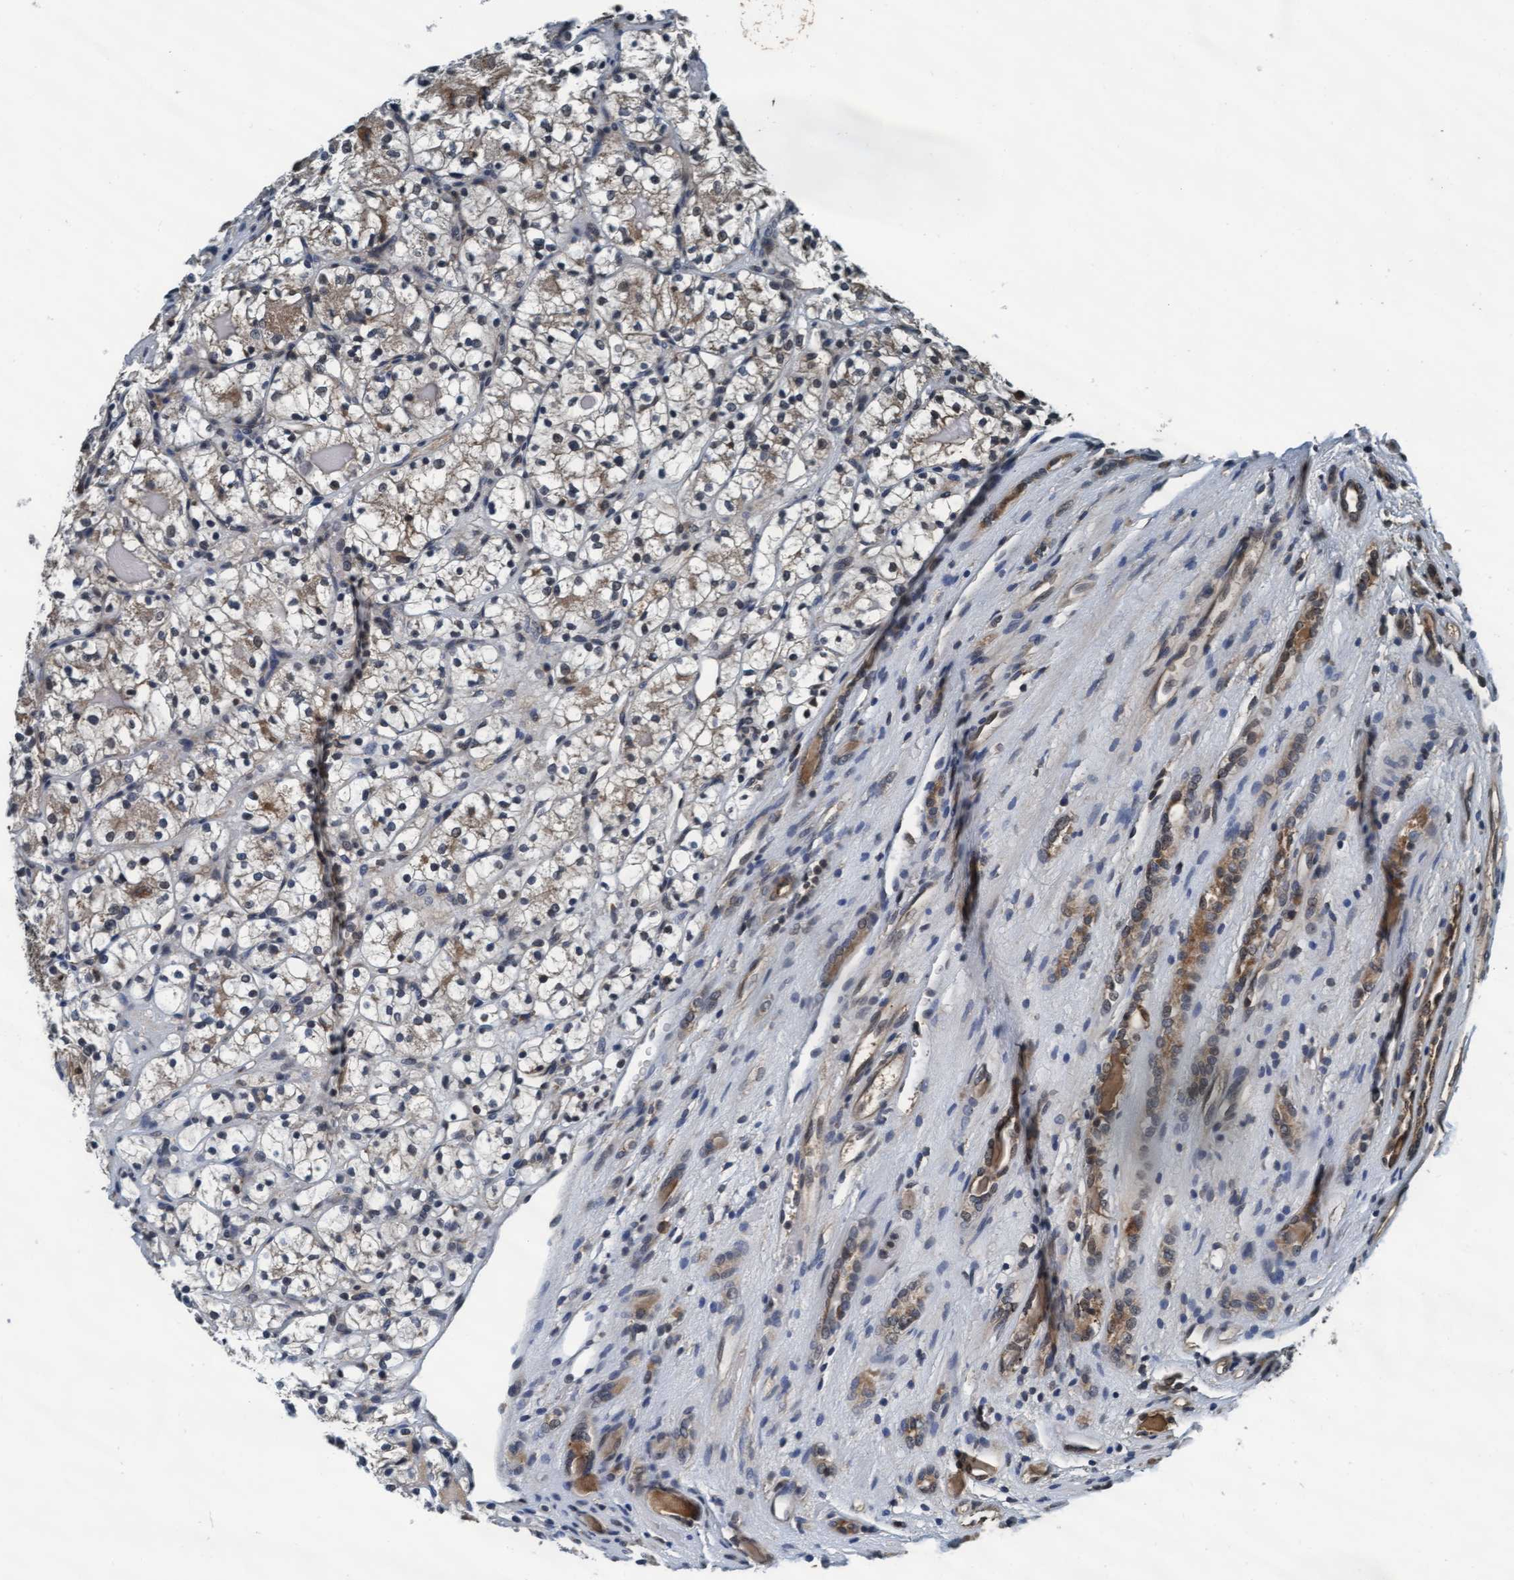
{"staining": {"intensity": "weak", "quantity": "<25%", "location": "cytoplasmic/membranous"}, "tissue": "renal cancer", "cell_type": "Tumor cells", "image_type": "cancer", "snomed": [{"axis": "morphology", "description": "Adenocarcinoma, NOS"}, {"axis": "topography", "description": "Kidney"}], "caption": "Immunohistochemistry (IHC) of human adenocarcinoma (renal) demonstrates no staining in tumor cells.", "gene": "WASF1", "patient": {"sex": "female", "age": 60}}